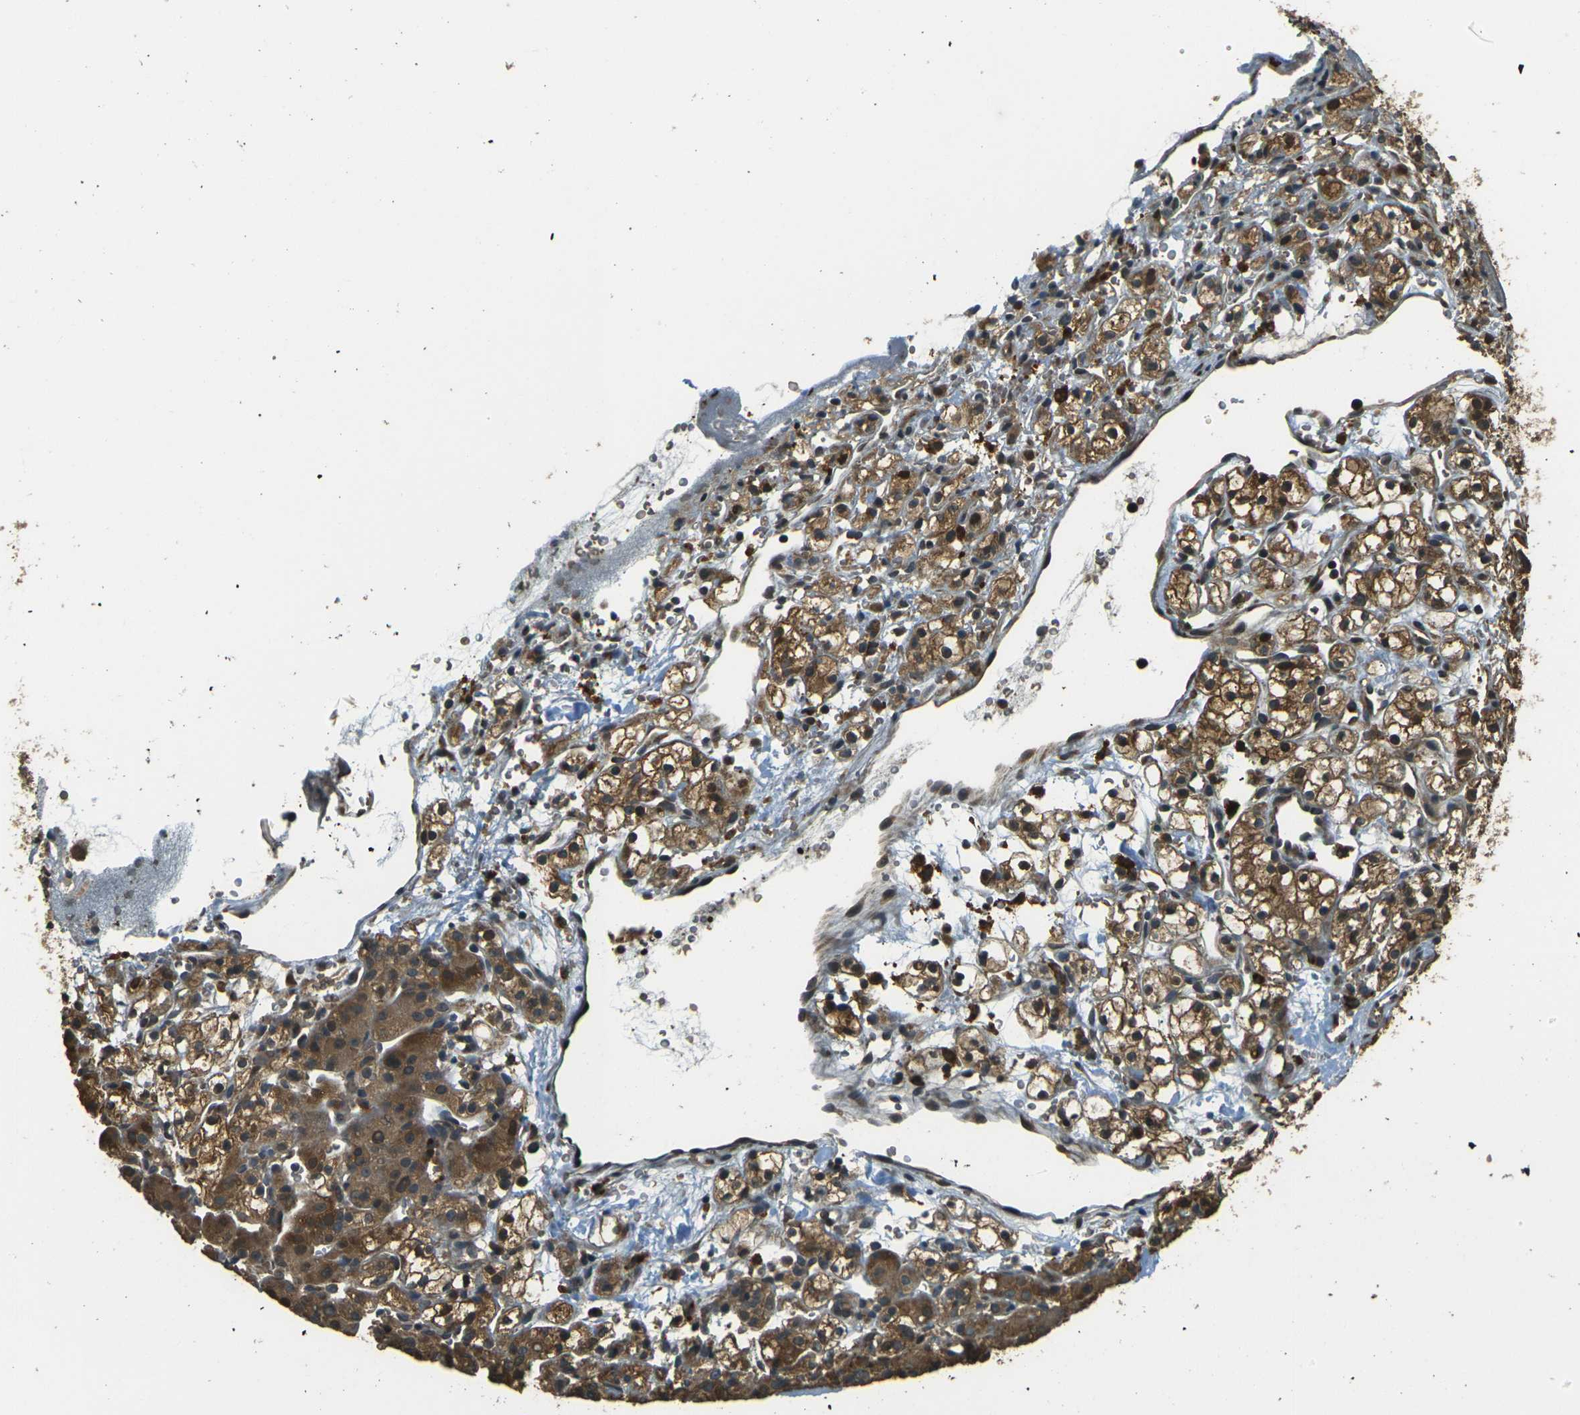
{"staining": {"intensity": "strong", "quantity": ">75%", "location": "cytoplasmic/membranous"}, "tissue": "renal cancer", "cell_type": "Tumor cells", "image_type": "cancer", "snomed": [{"axis": "morphology", "description": "Adenocarcinoma, NOS"}, {"axis": "topography", "description": "Kidney"}], "caption": "Protein expression analysis of renal cancer (adenocarcinoma) exhibits strong cytoplasmic/membranous staining in about >75% of tumor cells. (DAB (3,3'-diaminobenzidine) = brown stain, brightfield microscopy at high magnification).", "gene": "TOR1A", "patient": {"sex": "male", "age": 61}}